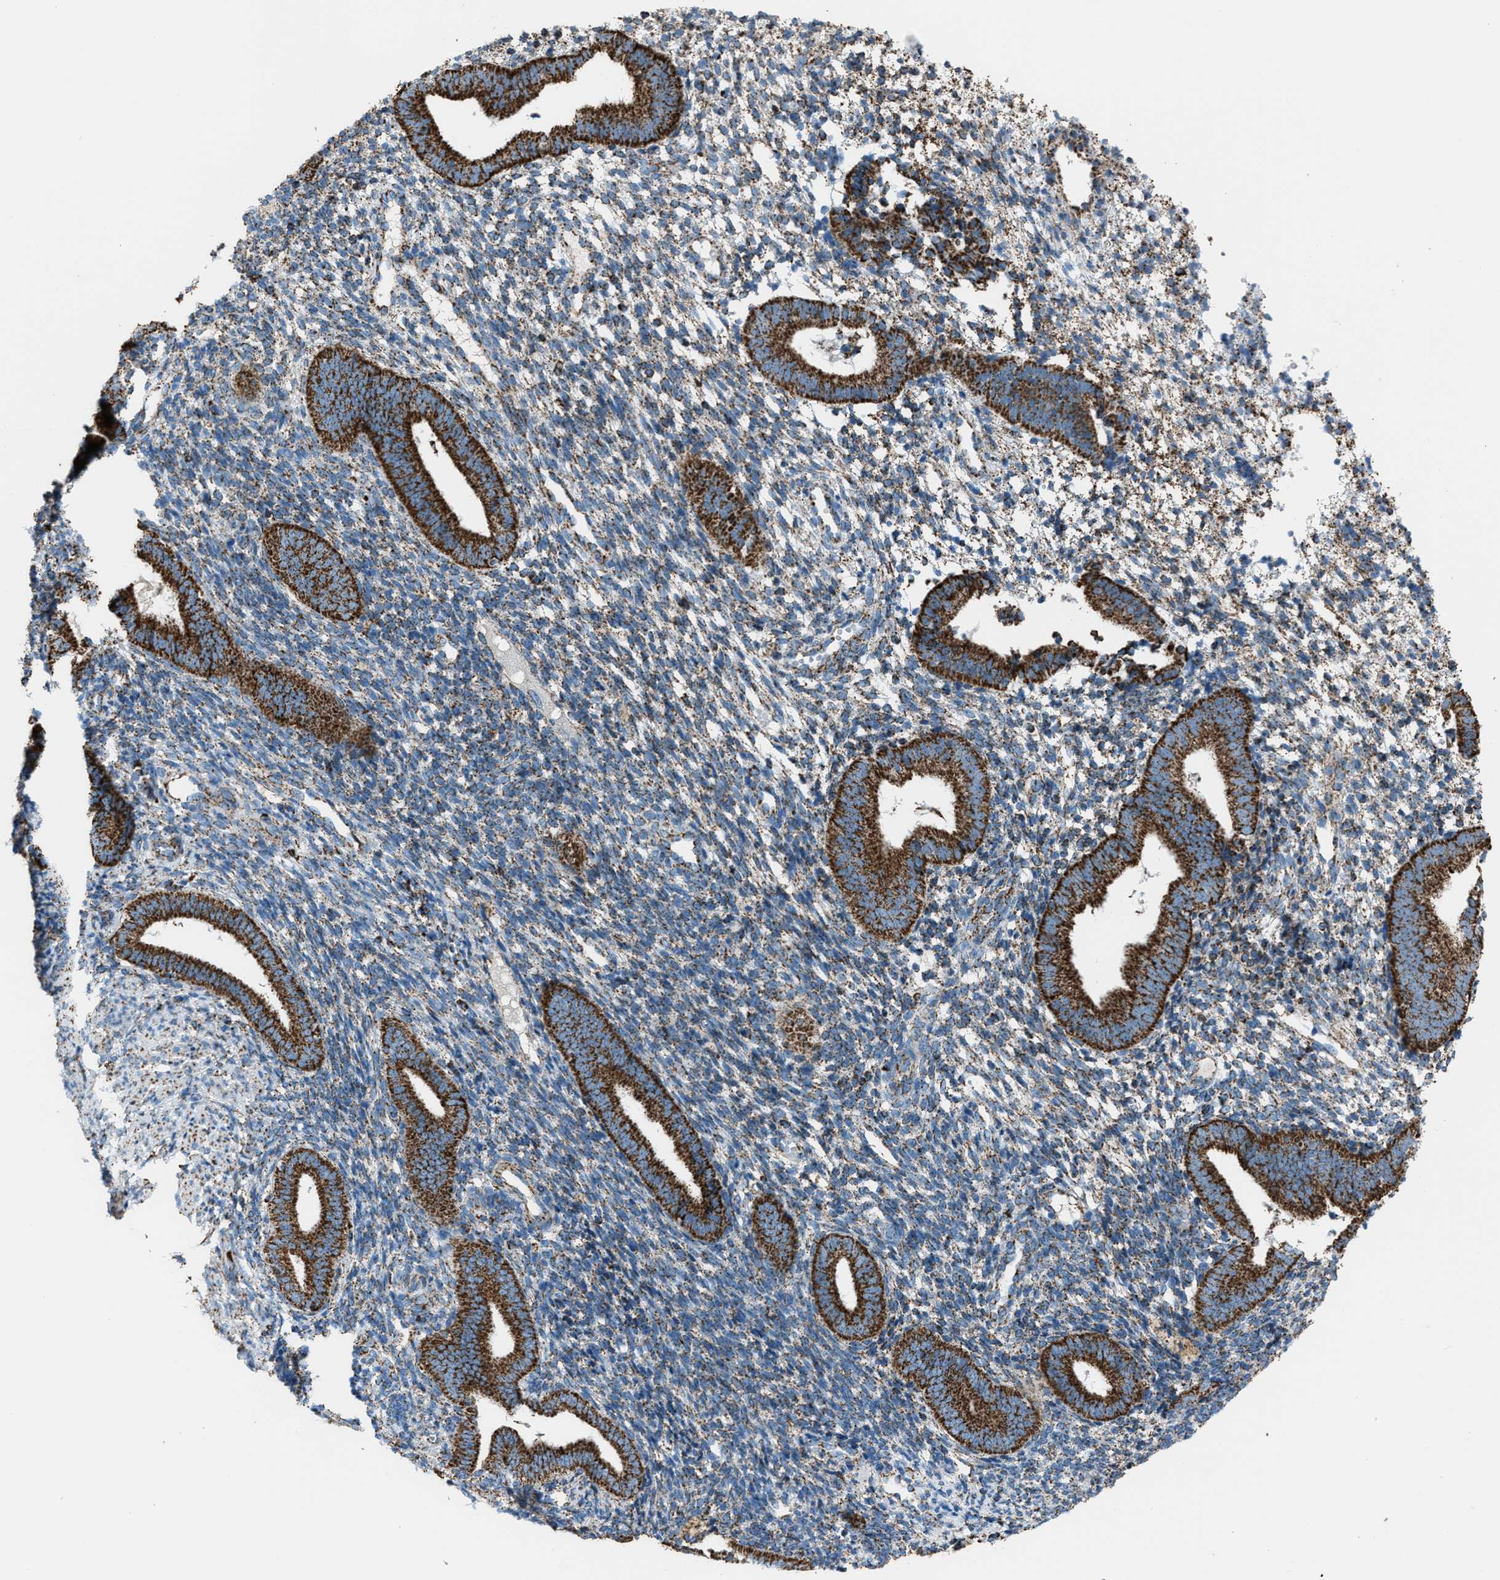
{"staining": {"intensity": "moderate", "quantity": ">75%", "location": "cytoplasmic/membranous"}, "tissue": "endometrium", "cell_type": "Cells in endometrial stroma", "image_type": "normal", "snomed": [{"axis": "morphology", "description": "Normal tissue, NOS"}, {"axis": "topography", "description": "Uterus"}, {"axis": "topography", "description": "Endometrium"}], "caption": "Moderate cytoplasmic/membranous staining for a protein is present in approximately >75% of cells in endometrial stroma of unremarkable endometrium using immunohistochemistry.", "gene": "MDH2", "patient": {"sex": "female", "age": 33}}